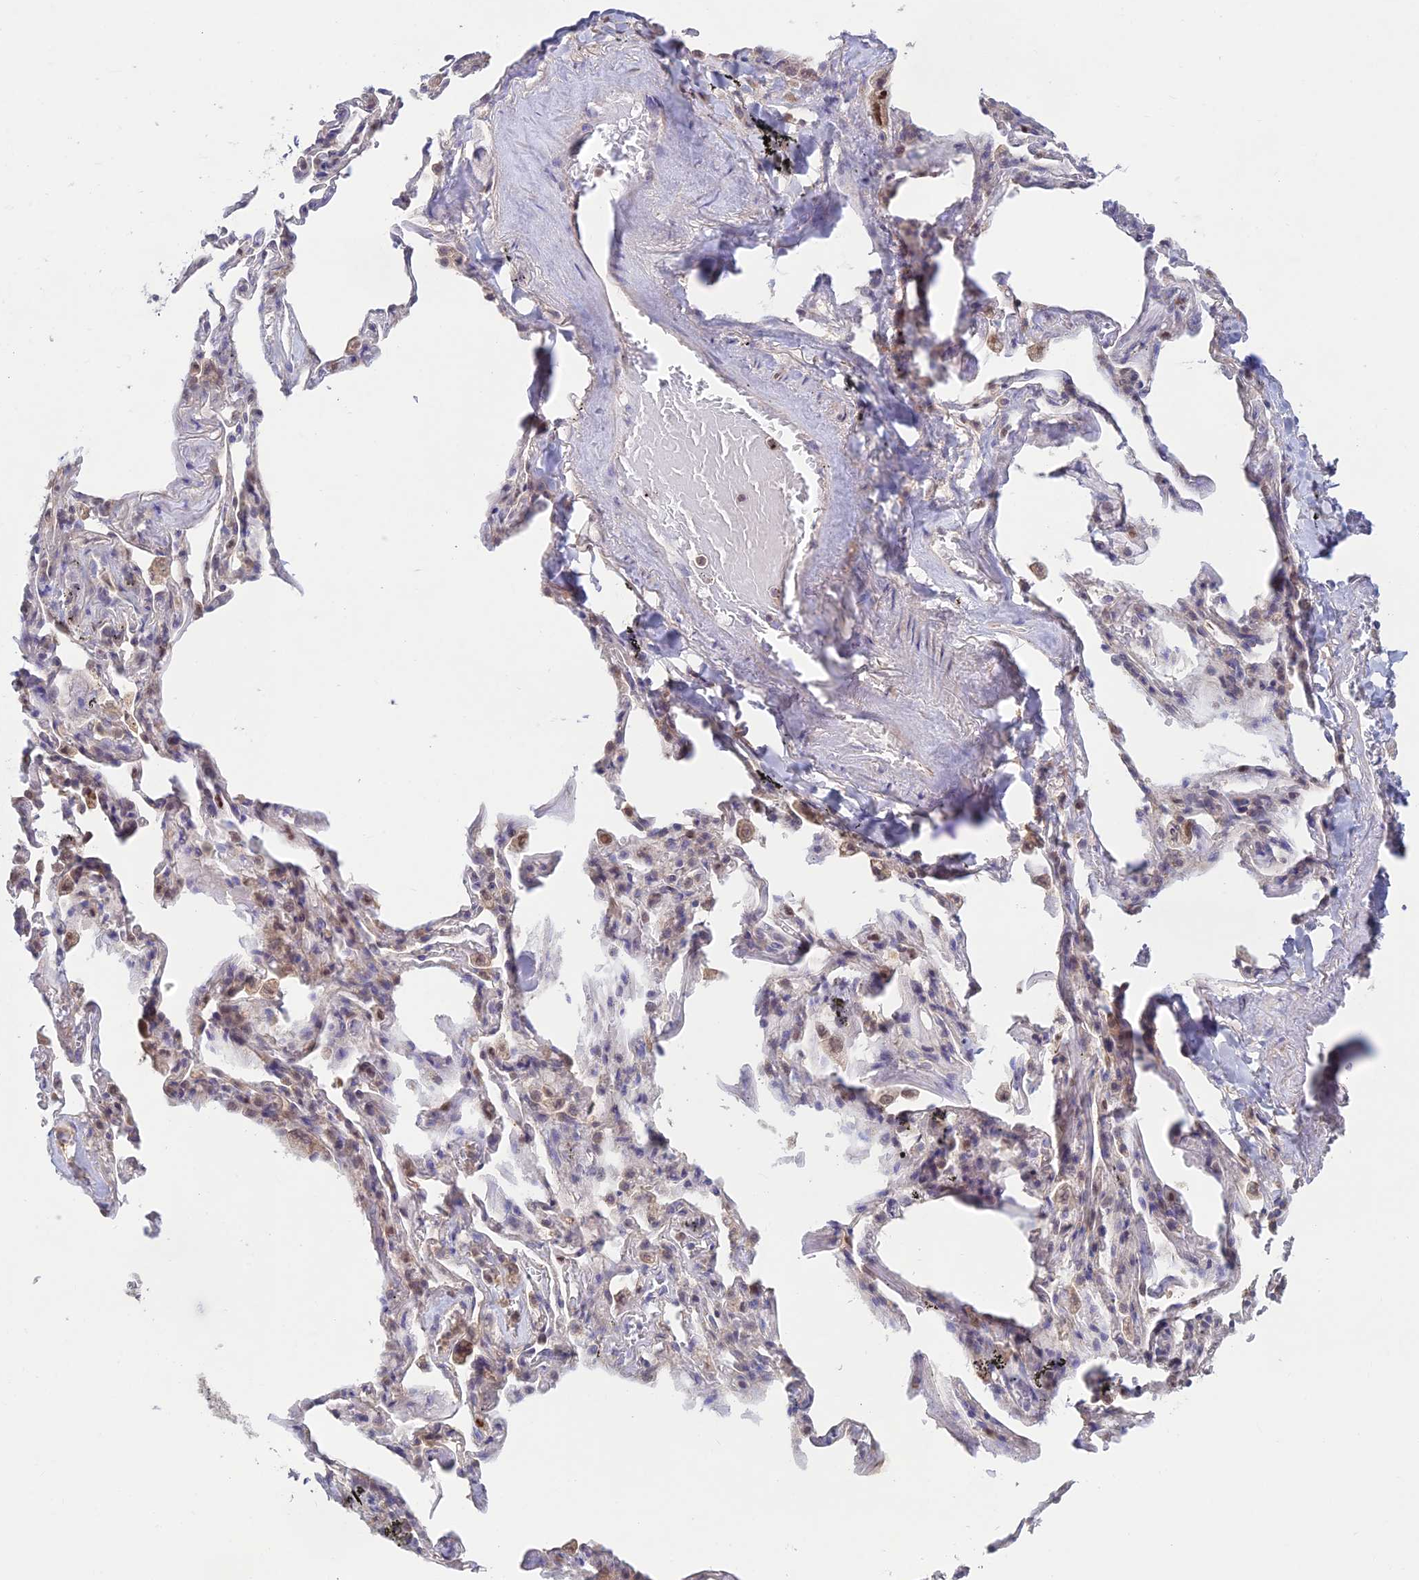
{"staining": {"intensity": "moderate", "quantity": "25%-75%", "location": "nuclear"}, "tissue": "adipose tissue", "cell_type": "Adipocytes", "image_type": "normal", "snomed": [{"axis": "morphology", "description": "Normal tissue, NOS"}, {"axis": "topography", "description": "Lymph node"}, {"axis": "topography", "description": "Bronchus"}], "caption": "Protein expression analysis of unremarkable human adipose tissue reveals moderate nuclear positivity in about 25%-75% of adipocytes. The staining was performed using DAB (3,3'-diaminobenzidine) to visualize the protein expression in brown, while the nuclei were stained in blue with hematoxylin (Magnification: 20x).", "gene": "FASTKD5", "patient": {"sex": "male", "age": 63}}